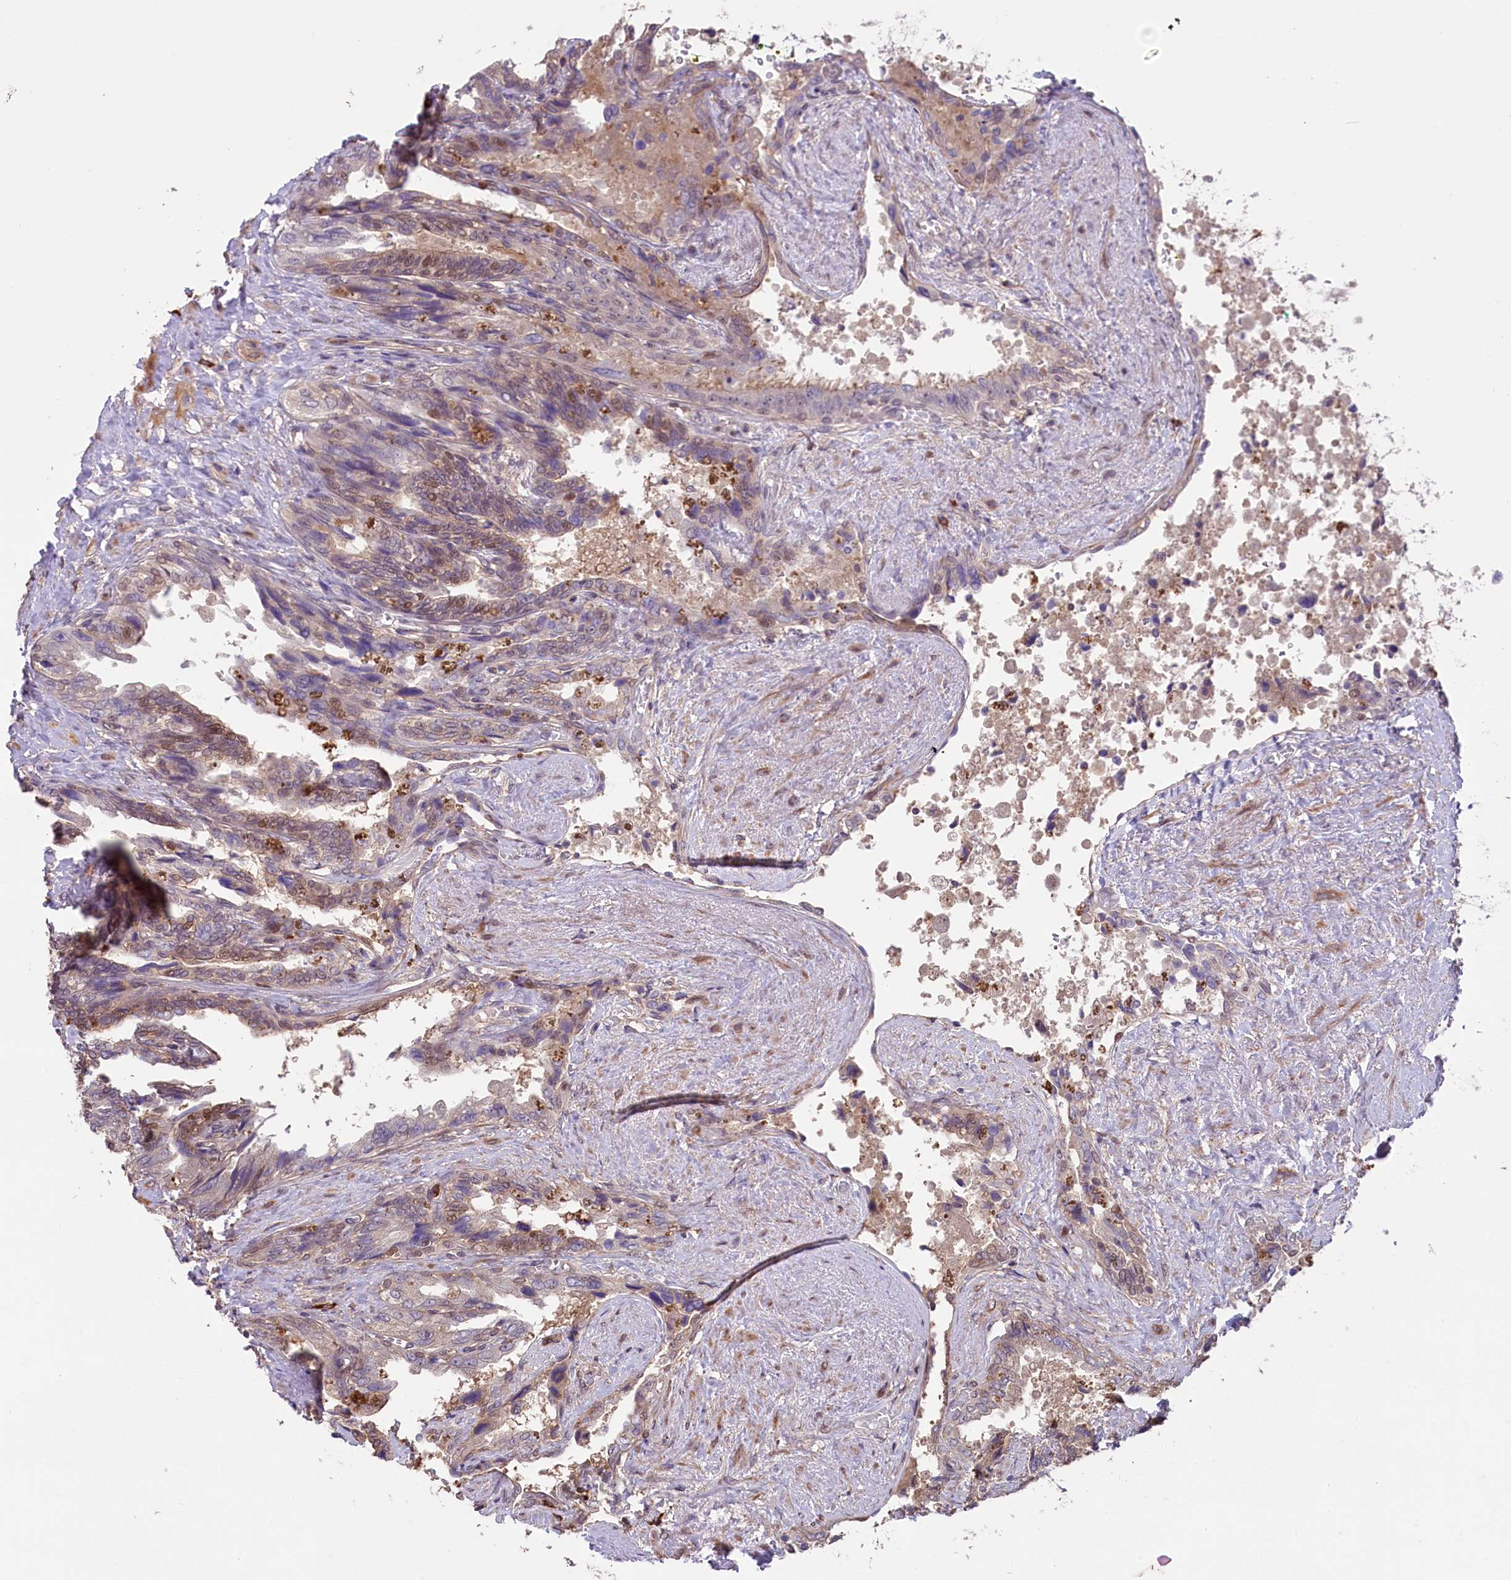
{"staining": {"intensity": "weak", "quantity": "25%-75%", "location": "cytoplasmic/membranous"}, "tissue": "seminal vesicle", "cell_type": "Glandular cells", "image_type": "normal", "snomed": [{"axis": "morphology", "description": "Normal tissue, NOS"}, {"axis": "topography", "description": "Seminal veicle"}, {"axis": "topography", "description": "Peripheral nerve tissue"}], "caption": "This image displays immunohistochemistry (IHC) staining of unremarkable human seminal vesicle, with low weak cytoplasmic/membranous staining in approximately 25%-75% of glandular cells.", "gene": "RIC8A", "patient": {"sex": "male", "age": 60}}